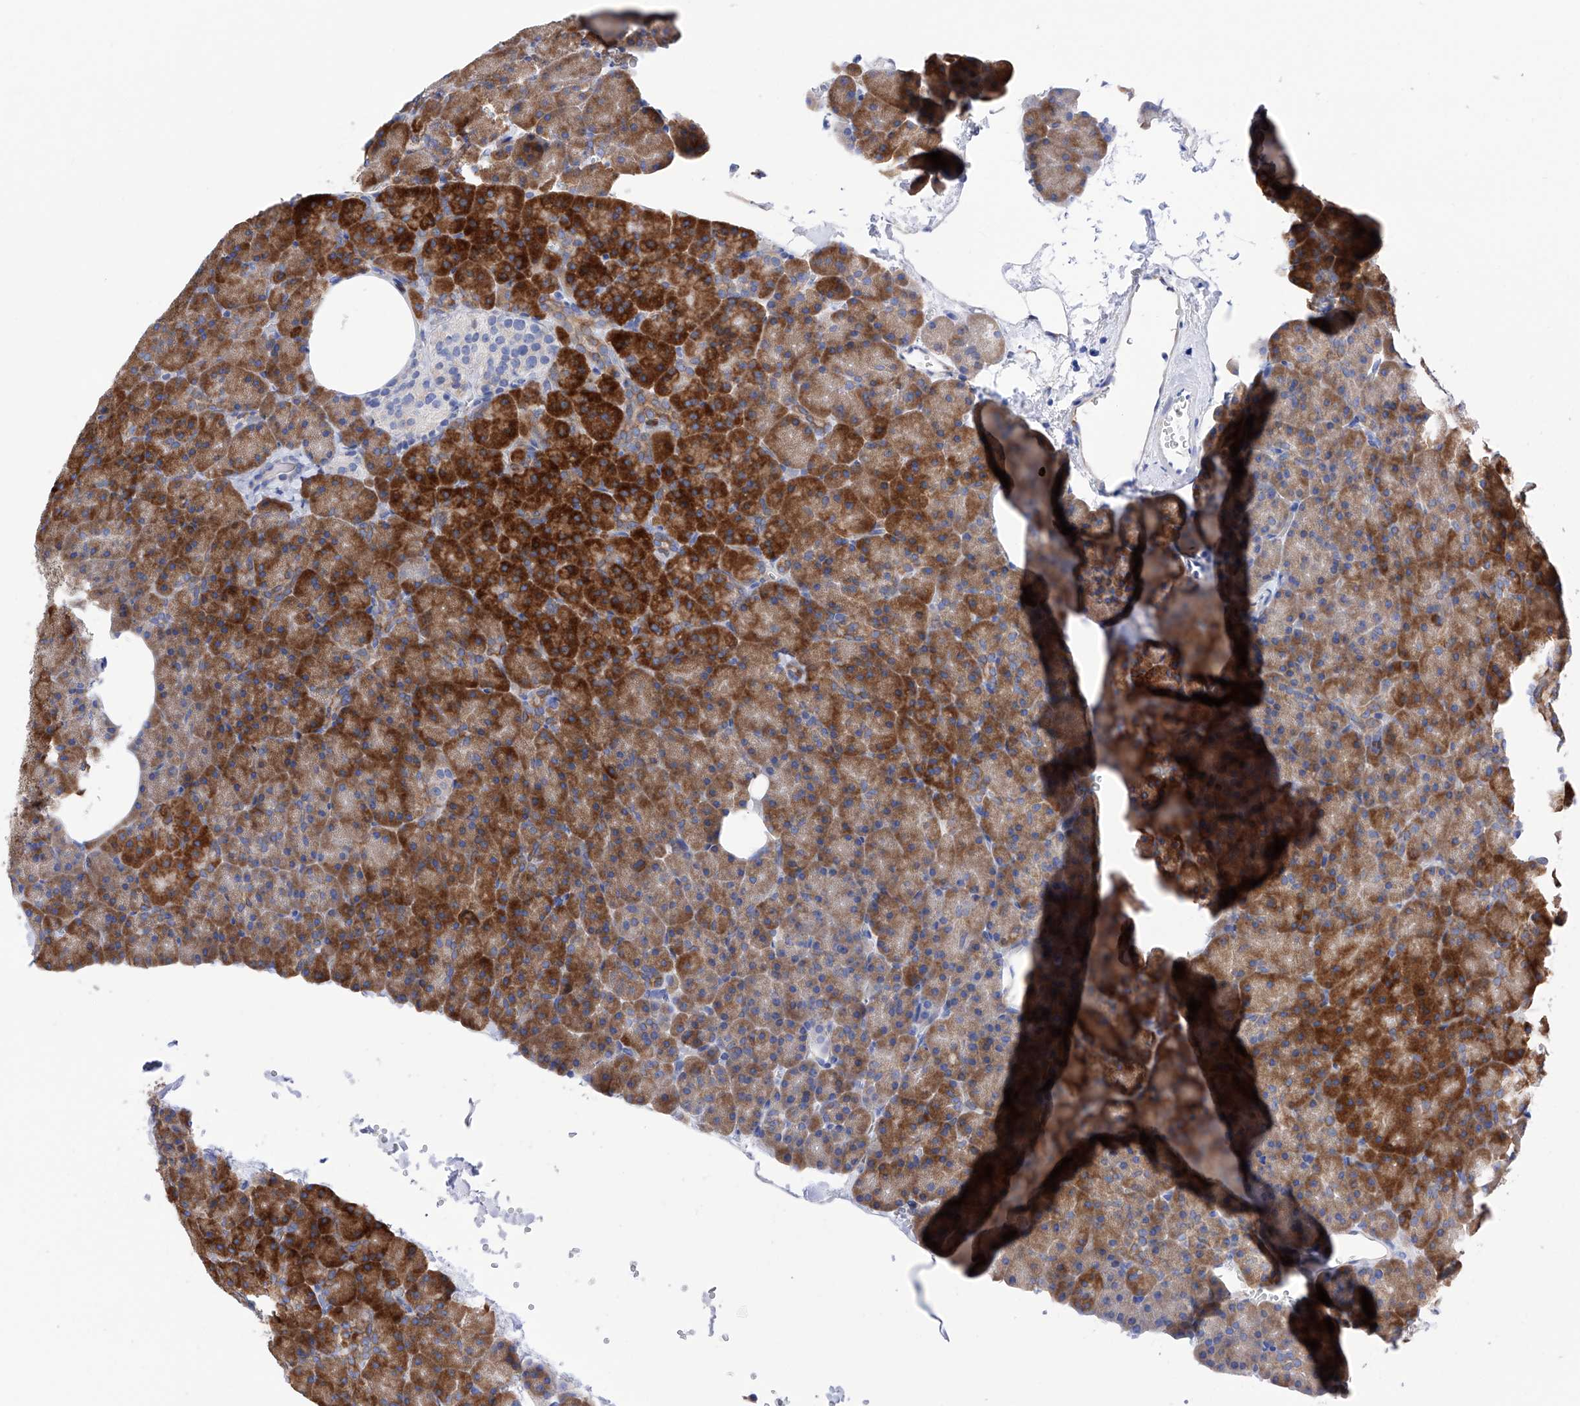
{"staining": {"intensity": "strong", "quantity": ">75%", "location": "cytoplasmic/membranous"}, "tissue": "pancreas", "cell_type": "Exocrine glandular cells", "image_type": "normal", "snomed": [{"axis": "morphology", "description": "Normal tissue, NOS"}, {"axis": "morphology", "description": "Carcinoid, malignant, NOS"}, {"axis": "topography", "description": "Pancreas"}], "caption": "Protein positivity by immunohistochemistry (IHC) displays strong cytoplasmic/membranous staining in approximately >75% of exocrine glandular cells in unremarkable pancreas. (brown staining indicates protein expression, while blue staining denotes nuclei).", "gene": "PDIA5", "patient": {"sex": "female", "age": 35}}